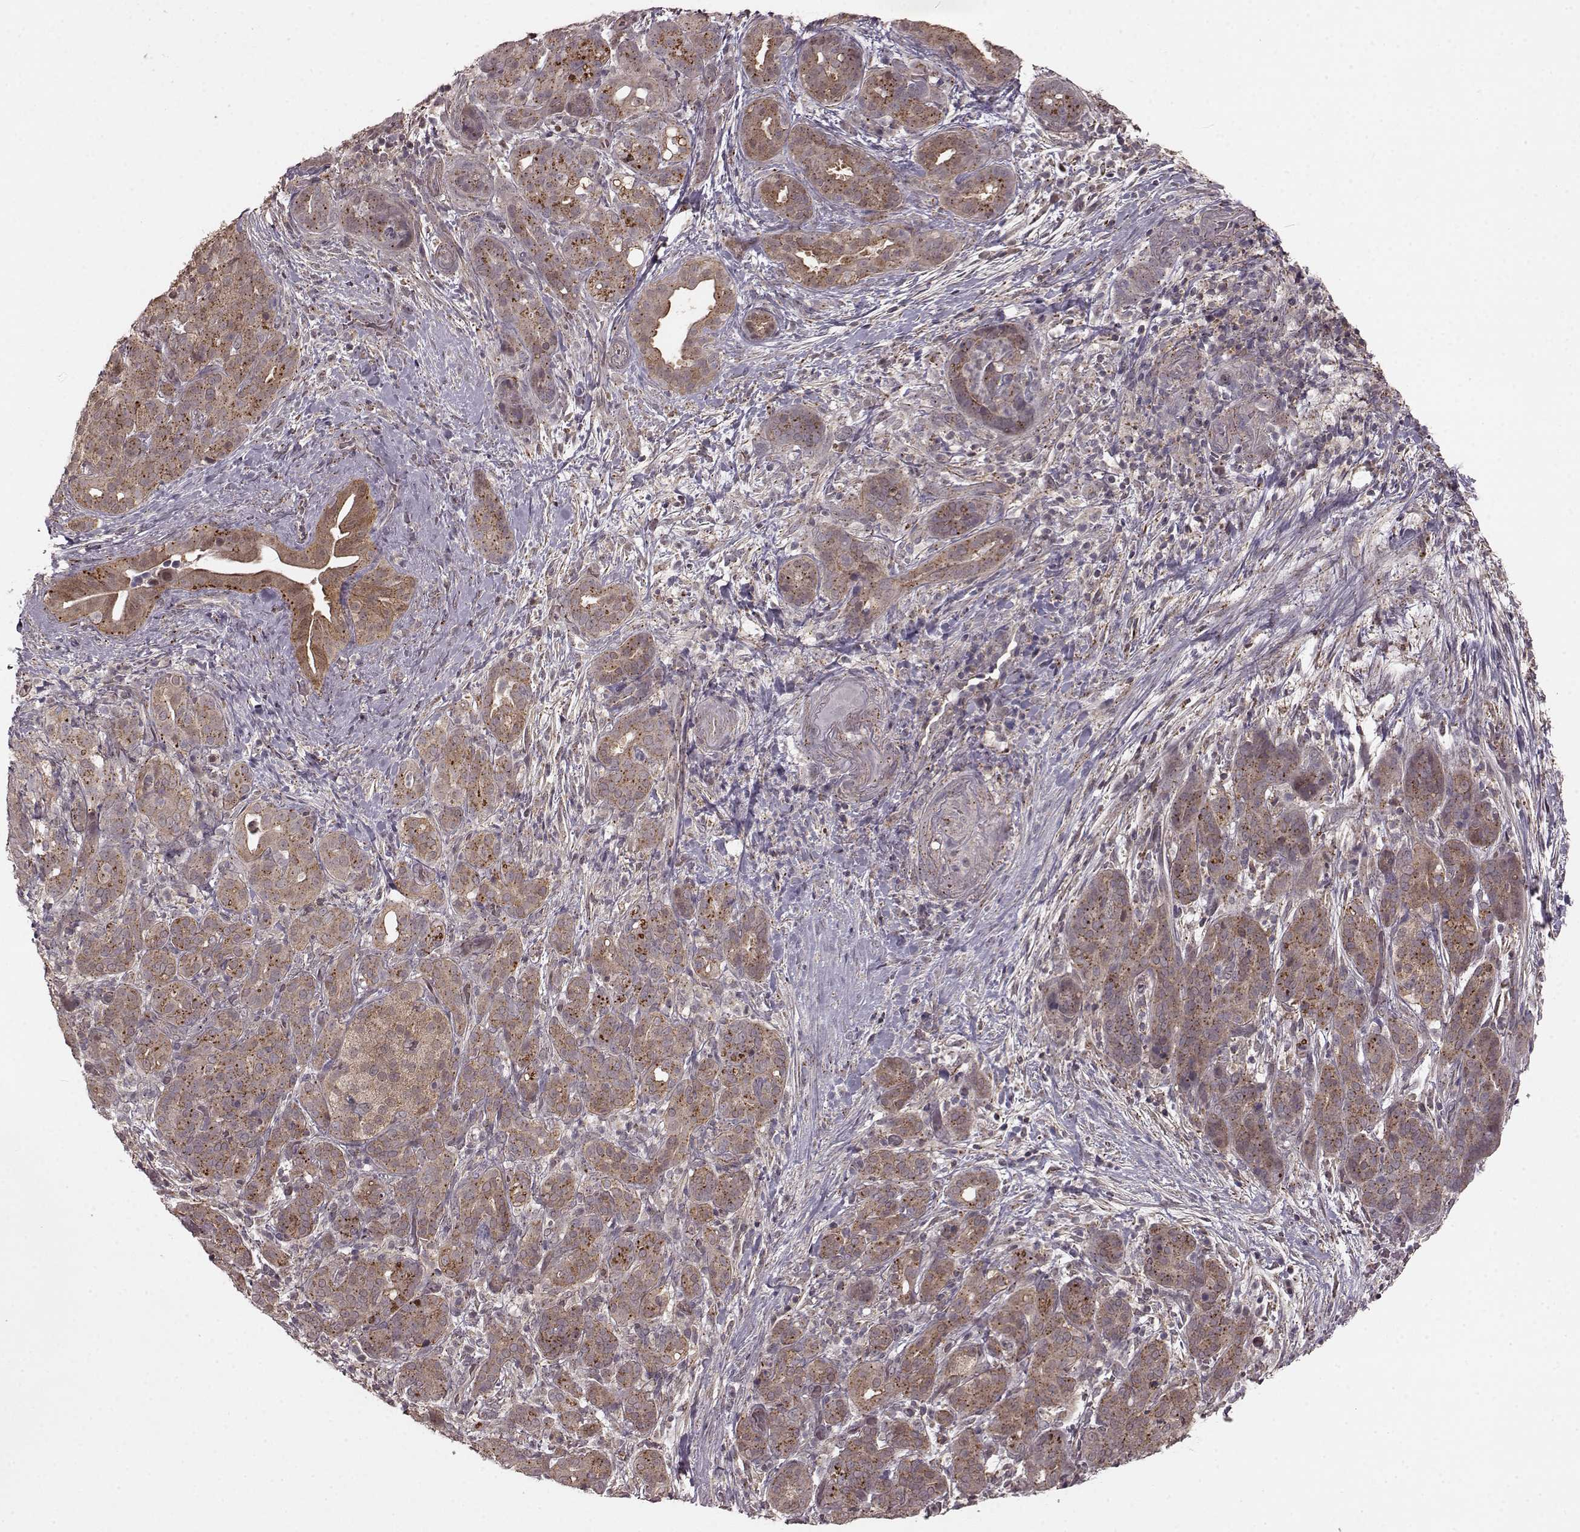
{"staining": {"intensity": "moderate", "quantity": "25%-75%", "location": "cytoplasmic/membranous"}, "tissue": "pancreatic cancer", "cell_type": "Tumor cells", "image_type": "cancer", "snomed": [{"axis": "morphology", "description": "Adenocarcinoma, NOS"}, {"axis": "topography", "description": "Pancreas"}], "caption": "The micrograph demonstrates immunohistochemical staining of pancreatic cancer. There is moderate cytoplasmic/membranous positivity is seen in about 25%-75% of tumor cells.", "gene": "GSS", "patient": {"sex": "male", "age": 44}}